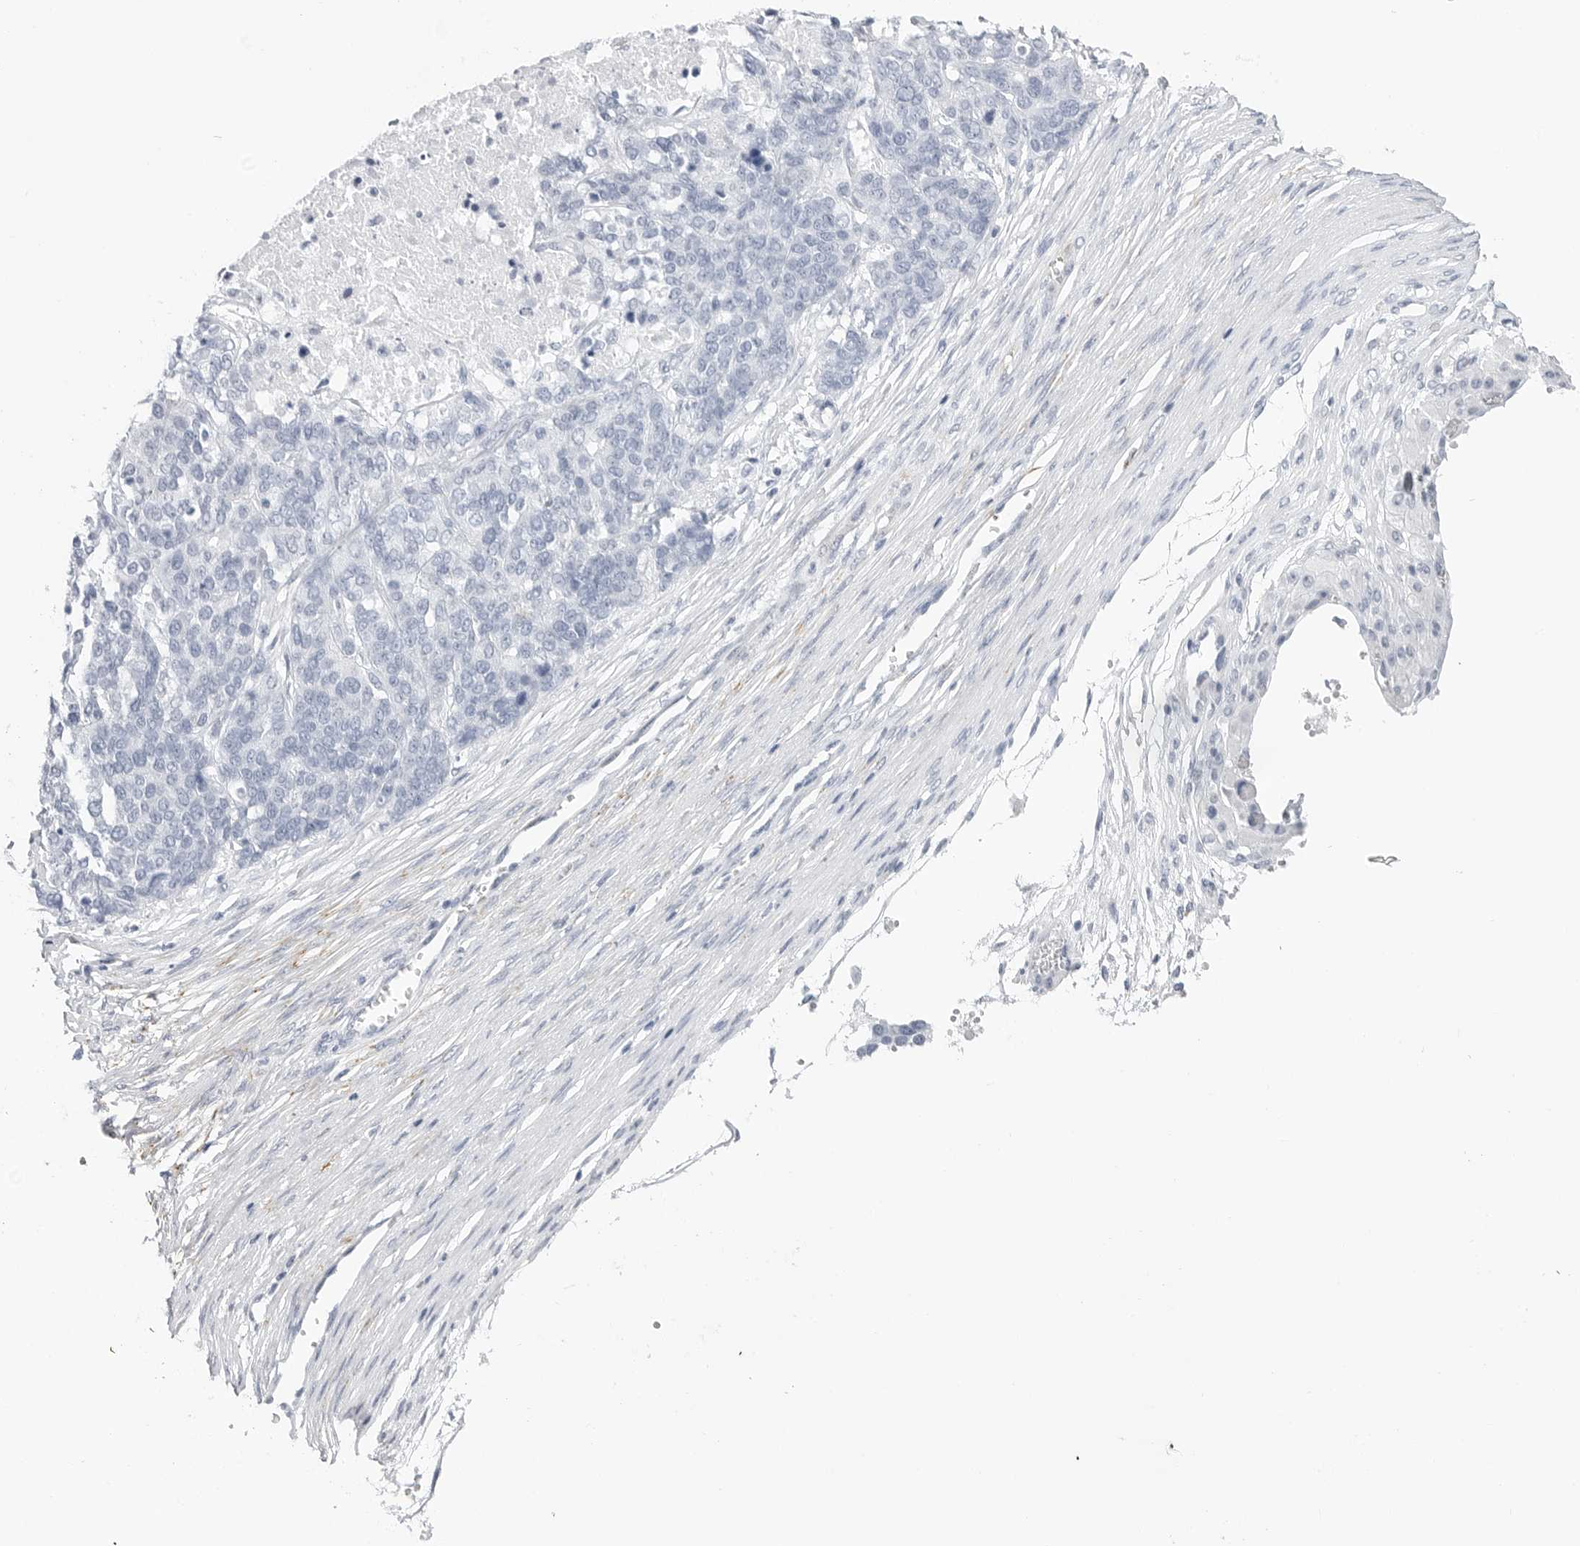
{"staining": {"intensity": "negative", "quantity": "none", "location": "none"}, "tissue": "ovarian cancer", "cell_type": "Tumor cells", "image_type": "cancer", "snomed": [{"axis": "morphology", "description": "Cystadenocarcinoma, serous, NOS"}, {"axis": "topography", "description": "Ovary"}], "caption": "DAB (3,3'-diaminobenzidine) immunohistochemical staining of ovarian cancer exhibits no significant staining in tumor cells.", "gene": "HSPB7", "patient": {"sex": "female", "age": 44}}